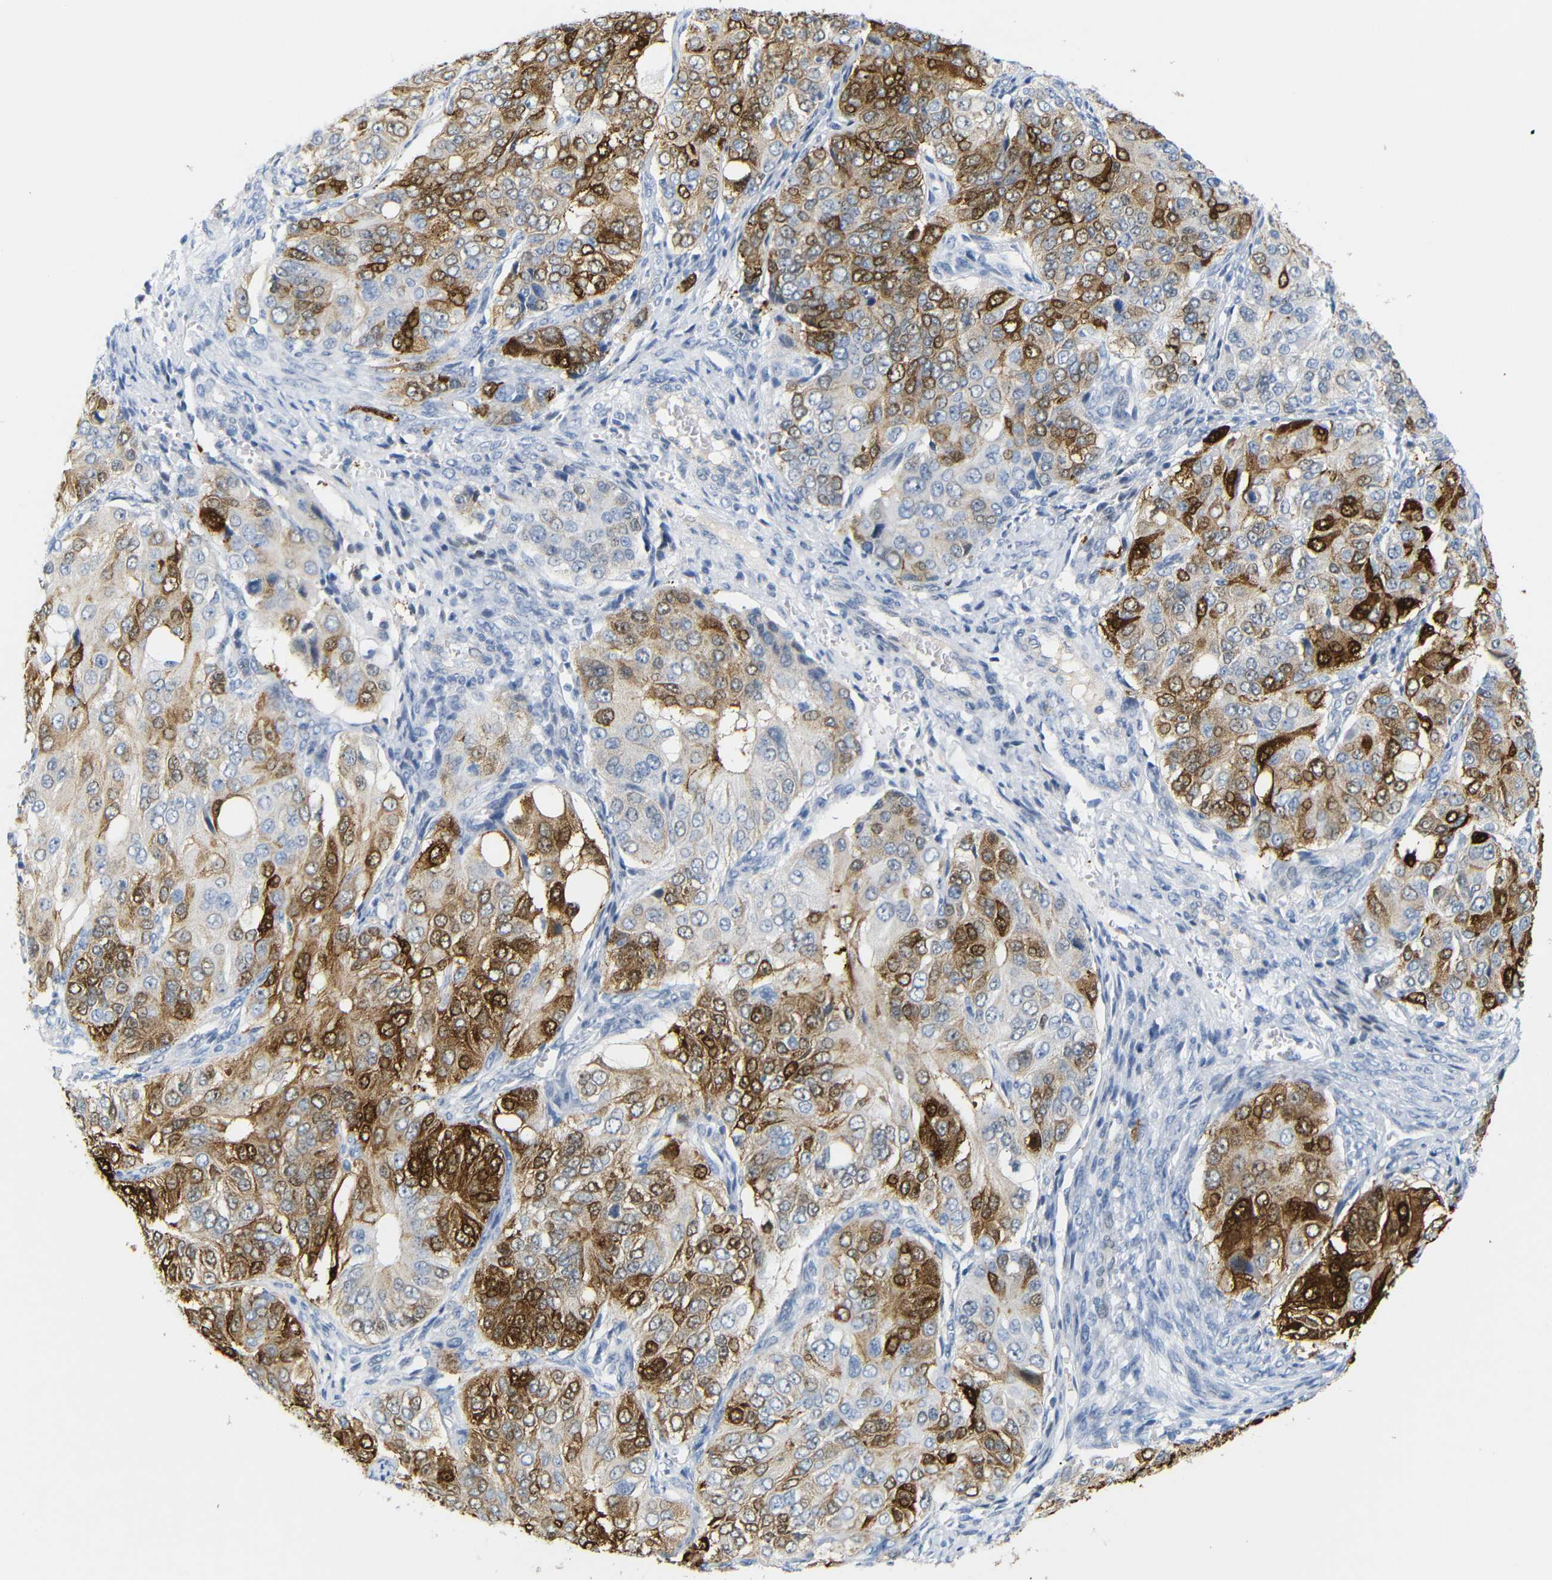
{"staining": {"intensity": "moderate", "quantity": "25%-75%", "location": "cytoplasmic/membranous"}, "tissue": "ovarian cancer", "cell_type": "Tumor cells", "image_type": "cancer", "snomed": [{"axis": "morphology", "description": "Carcinoma, endometroid"}, {"axis": "topography", "description": "Ovary"}], "caption": "Immunohistochemistry (DAB (3,3'-diaminobenzidine)) staining of endometroid carcinoma (ovarian) displays moderate cytoplasmic/membranous protein staining in approximately 25%-75% of tumor cells.", "gene": "MT1A", "patient": {"sex": "female", "age": 51}}